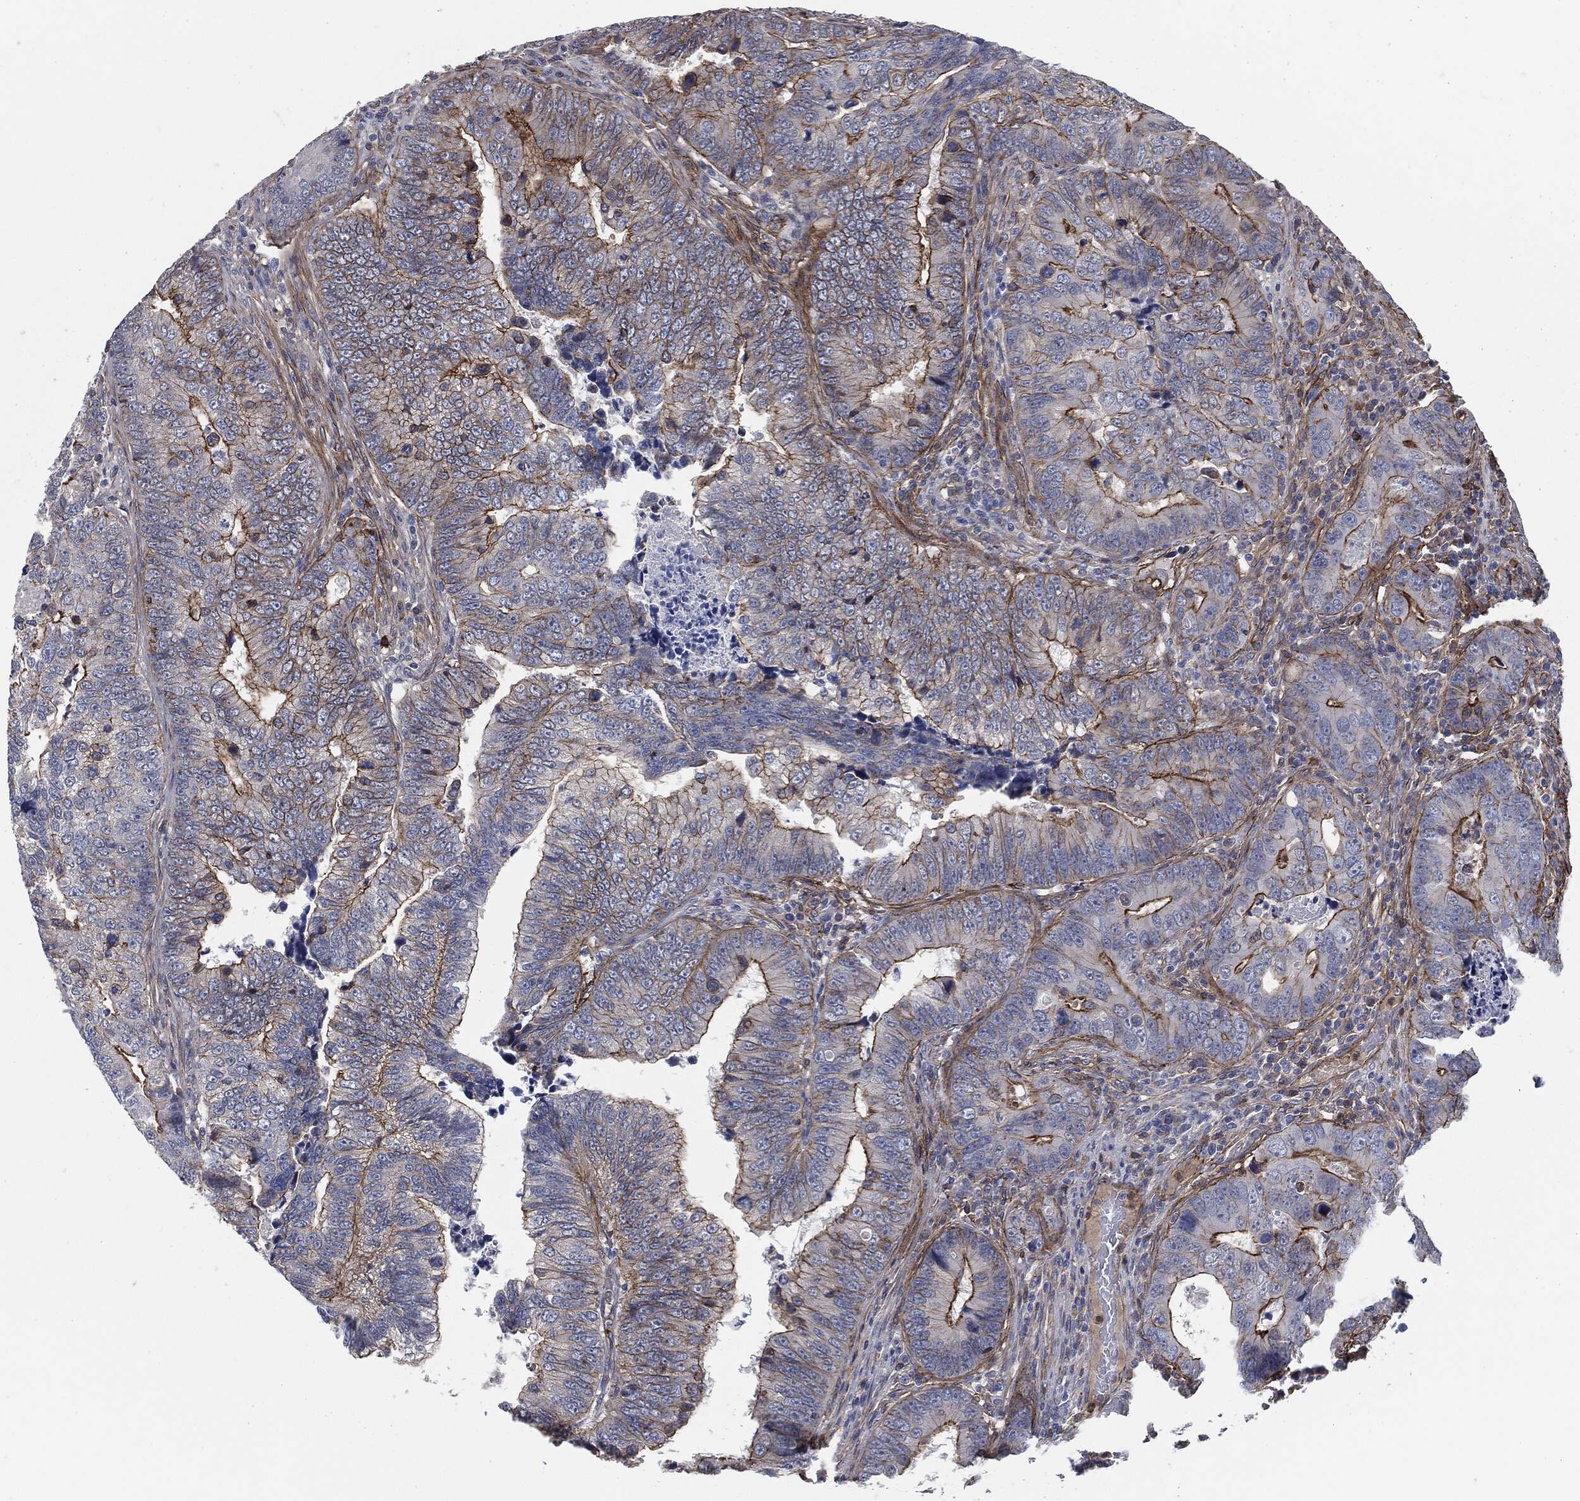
{"staining": {"intensity": "strong", "quantity": "25%-75%", "location": "cytoplasmic/membranous"}, "tissue": "colorectal cancer", "cell_type": "Tumor cells", "image_type": "cancer", "snomed": [{"axis": "morphology", "description": "Adenocarcinoma, NOS"}, {"axis": "topography", "description": "Colon"}], "caption": "This is a histology image of immunohistochemistry (IHC) staining of adenocarcinoma (colorectal), which shows strong positivity in the cytoplasmic/membranous of tumor cells.", "gene": "SVIL", "patient": {"sex": "female", "age": 72}}